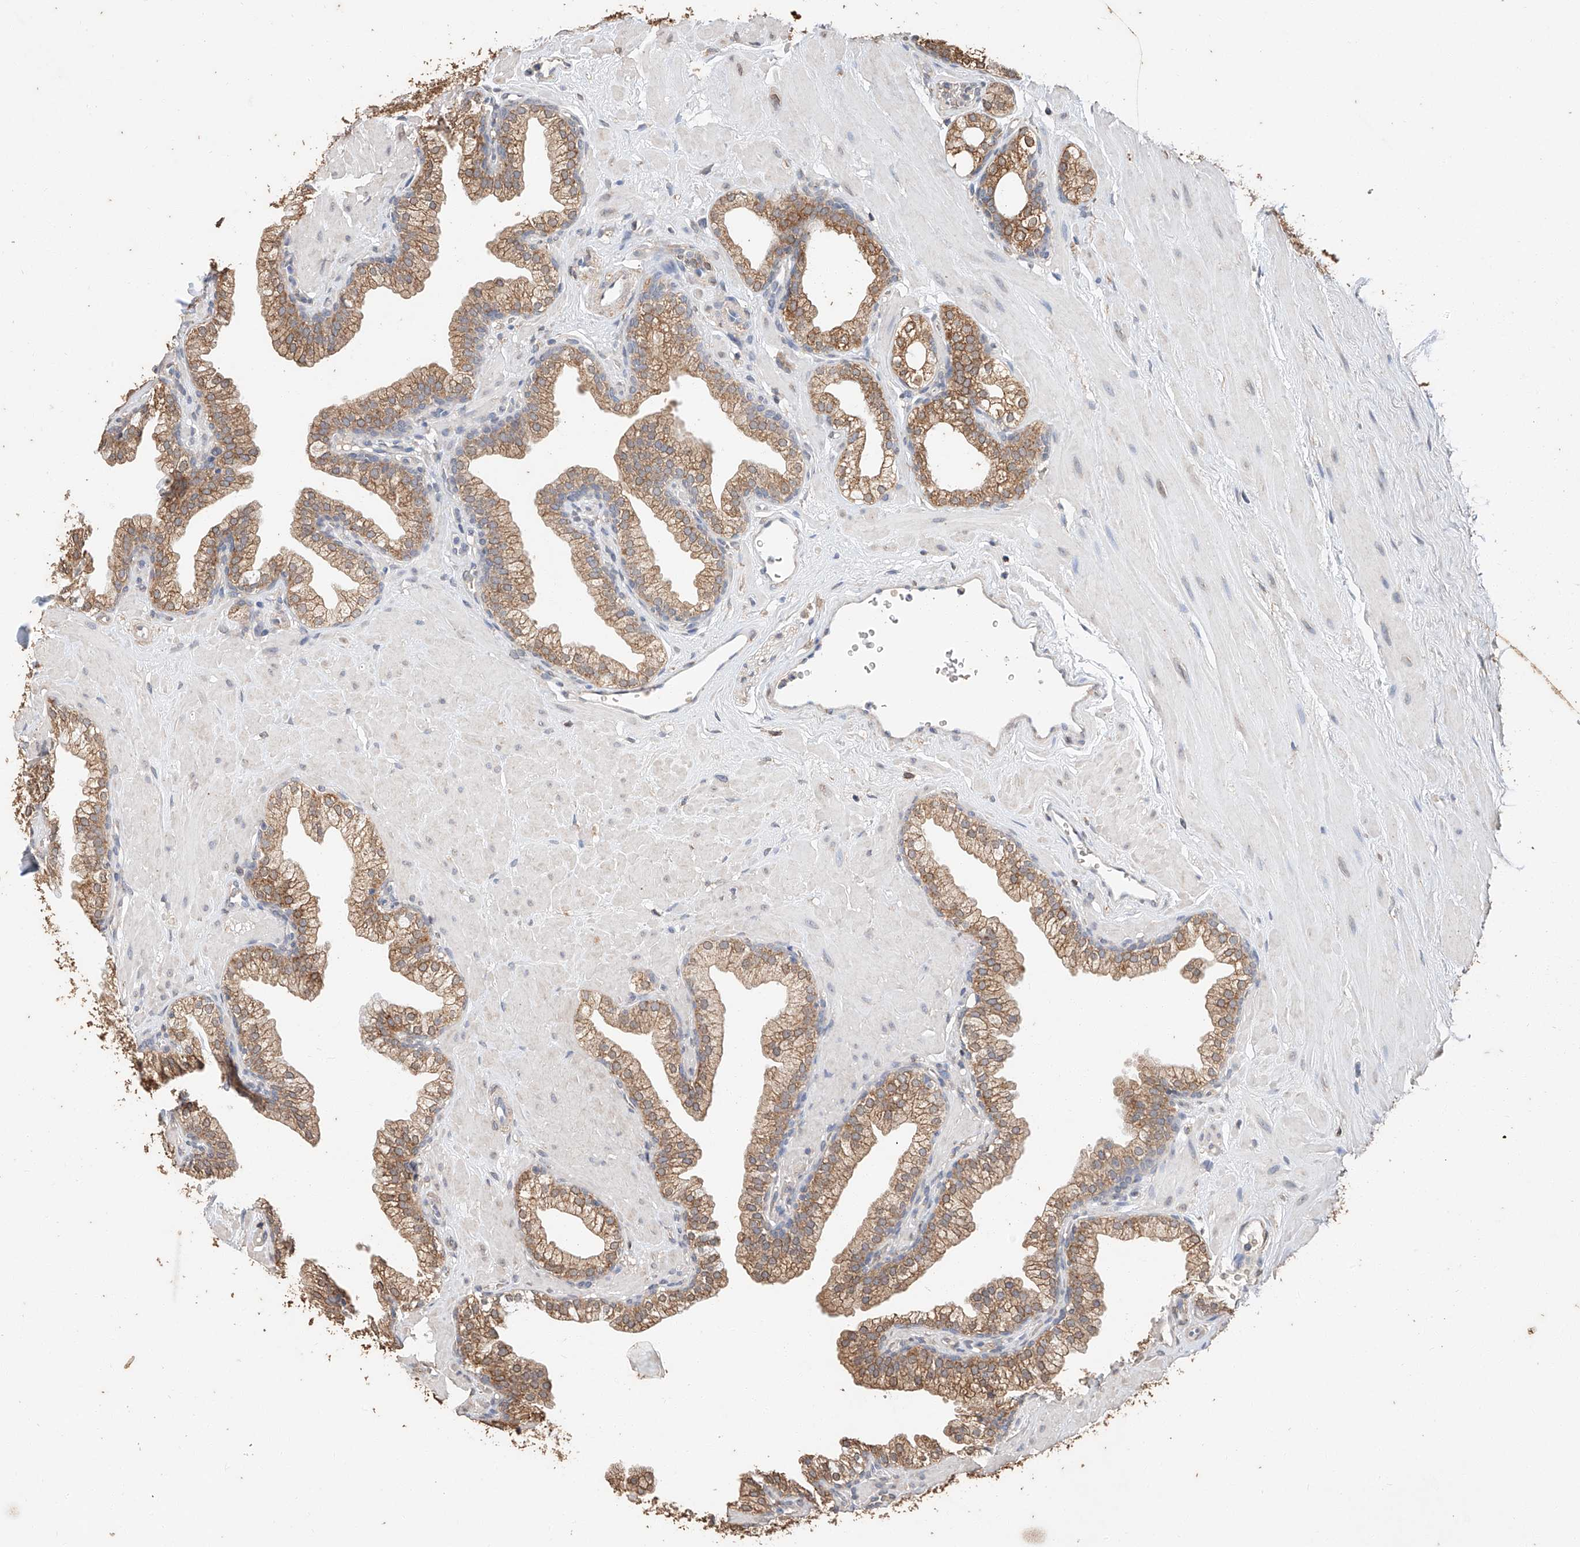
{"staining": {"intensity": "moderate", "quantity": ">75%", "location": "cytoplasmic/membranous"}, "tissue": "prostate", "cell_type": "Glandular cells", "image_type": "normal", "snomed": [{"axis": "morphology", "description": "Normal tissue, NOS"}, {"axis": "morphology", "description": "Urothelial carcinoma, Low grade"}, {"axis": "topography", "description": "Urinary bladder"}, {"axis": "topography", "description": "Prostate"}], "caption": "A photomicrograph of prostate stained for a protein exhibits moderate cytoplasmic/membranous brown staining in glandular cells. The protein of interest is stained brown, and the nuclei are stained in blue (DAB IHC with brightfield microscopy, high magnification).", "gene": "CERS4", "patient": {"sex": "male", "age": 60}}